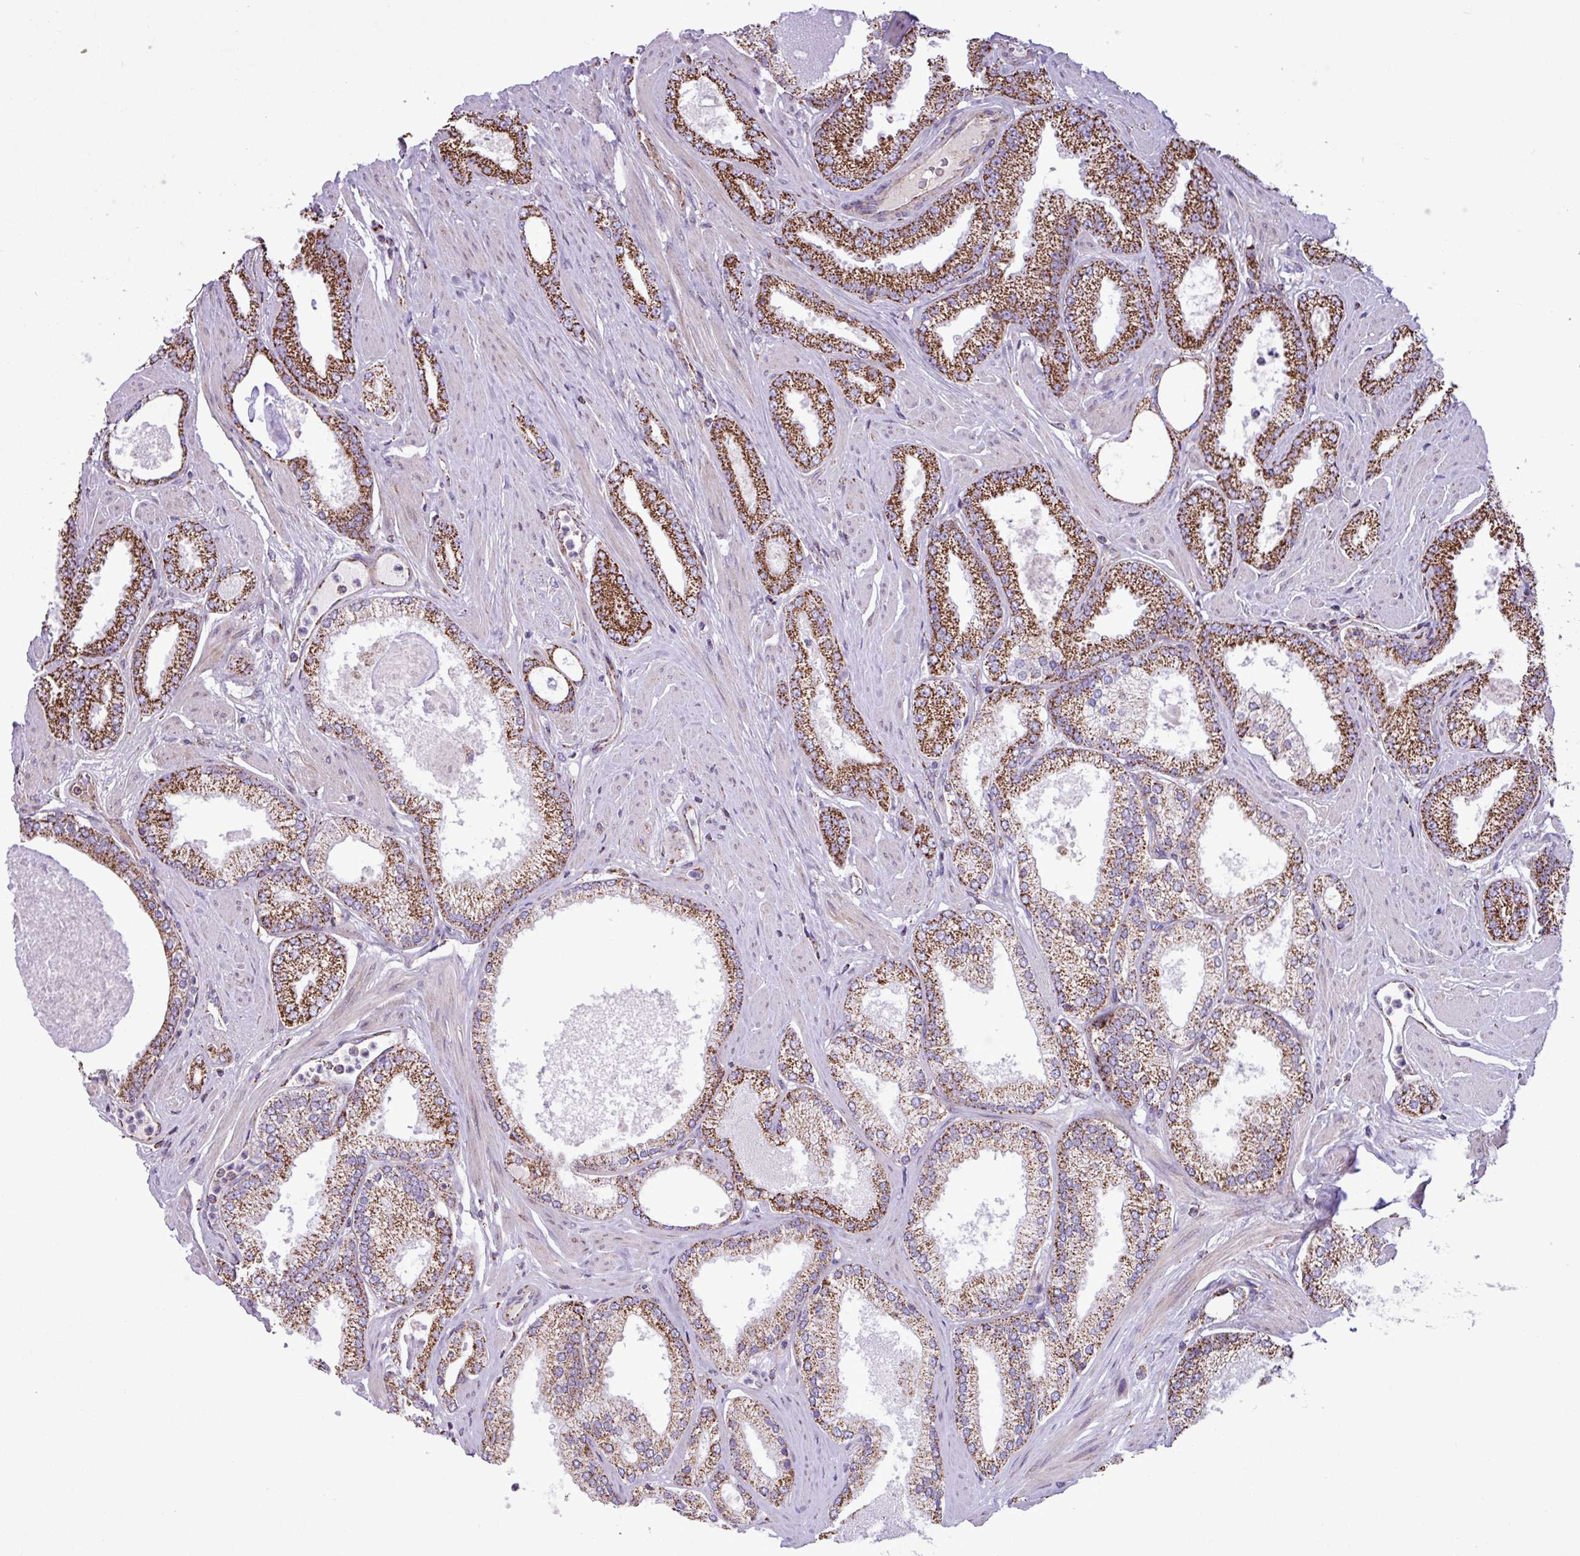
{"staining": {"intensity": "strong", "quantity": ">75%", "location": "cytoplasmic/membranous"}, "tissue": "prostate cancer", "cell_type": "Tumor cells", "image_type": "cancer", "snomed": [{"axis": "morphology", "description": "Adenocarcinoma, Low grade"}, {"axis": "topography", "description": "Prostate"}], "caption": "An image of human adenocarcinoma (low-grade) (prostate) stained for a protein reveals strong cytoplasmic/membranous brown staining in tumor cells.", "gene": "RTL3", "patient": {"sex": "male", "age": 42}}